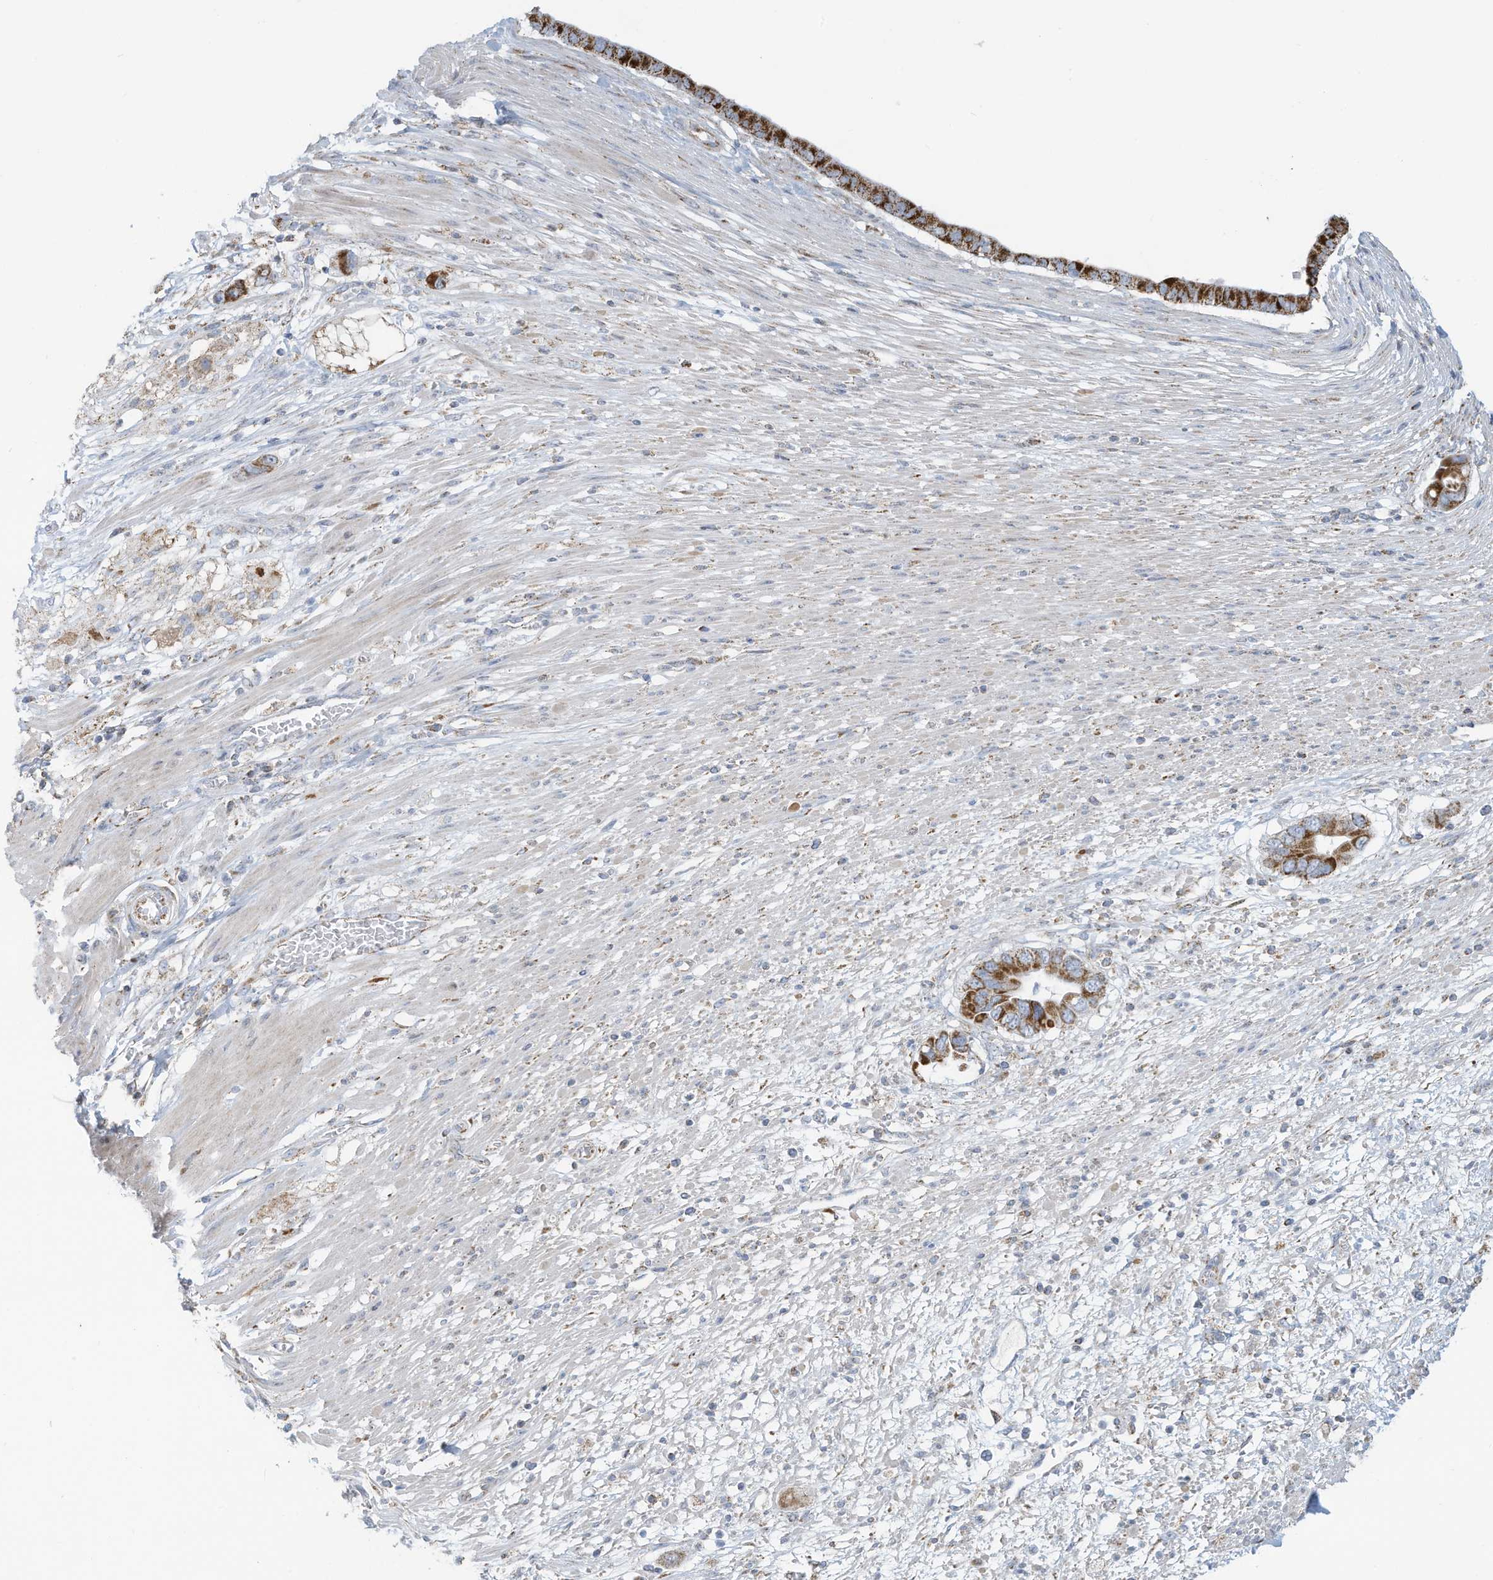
{"staining": {"intensity": "strong", "quantity": ">75%", "location": "cytoplasmic/membranous"}, "tissue": "pancreatic cancer", "cell_type": "Tumor cells", "image_type": "cancer", "snomed": [{"axis": "morphology", "description": "Adenocarcinoma, NOS"}, {"axis": "topography", "description": "Pancreas"}], "caption": "Immunohistochemical staining of human pancreatic adenocarcinoma demonstrates high levels of strong cytoplasmic/membranous protein positivity in about >75% of tumor cells.", "gene": "NLN", "patient": {"sex": "male", "age": 68}}